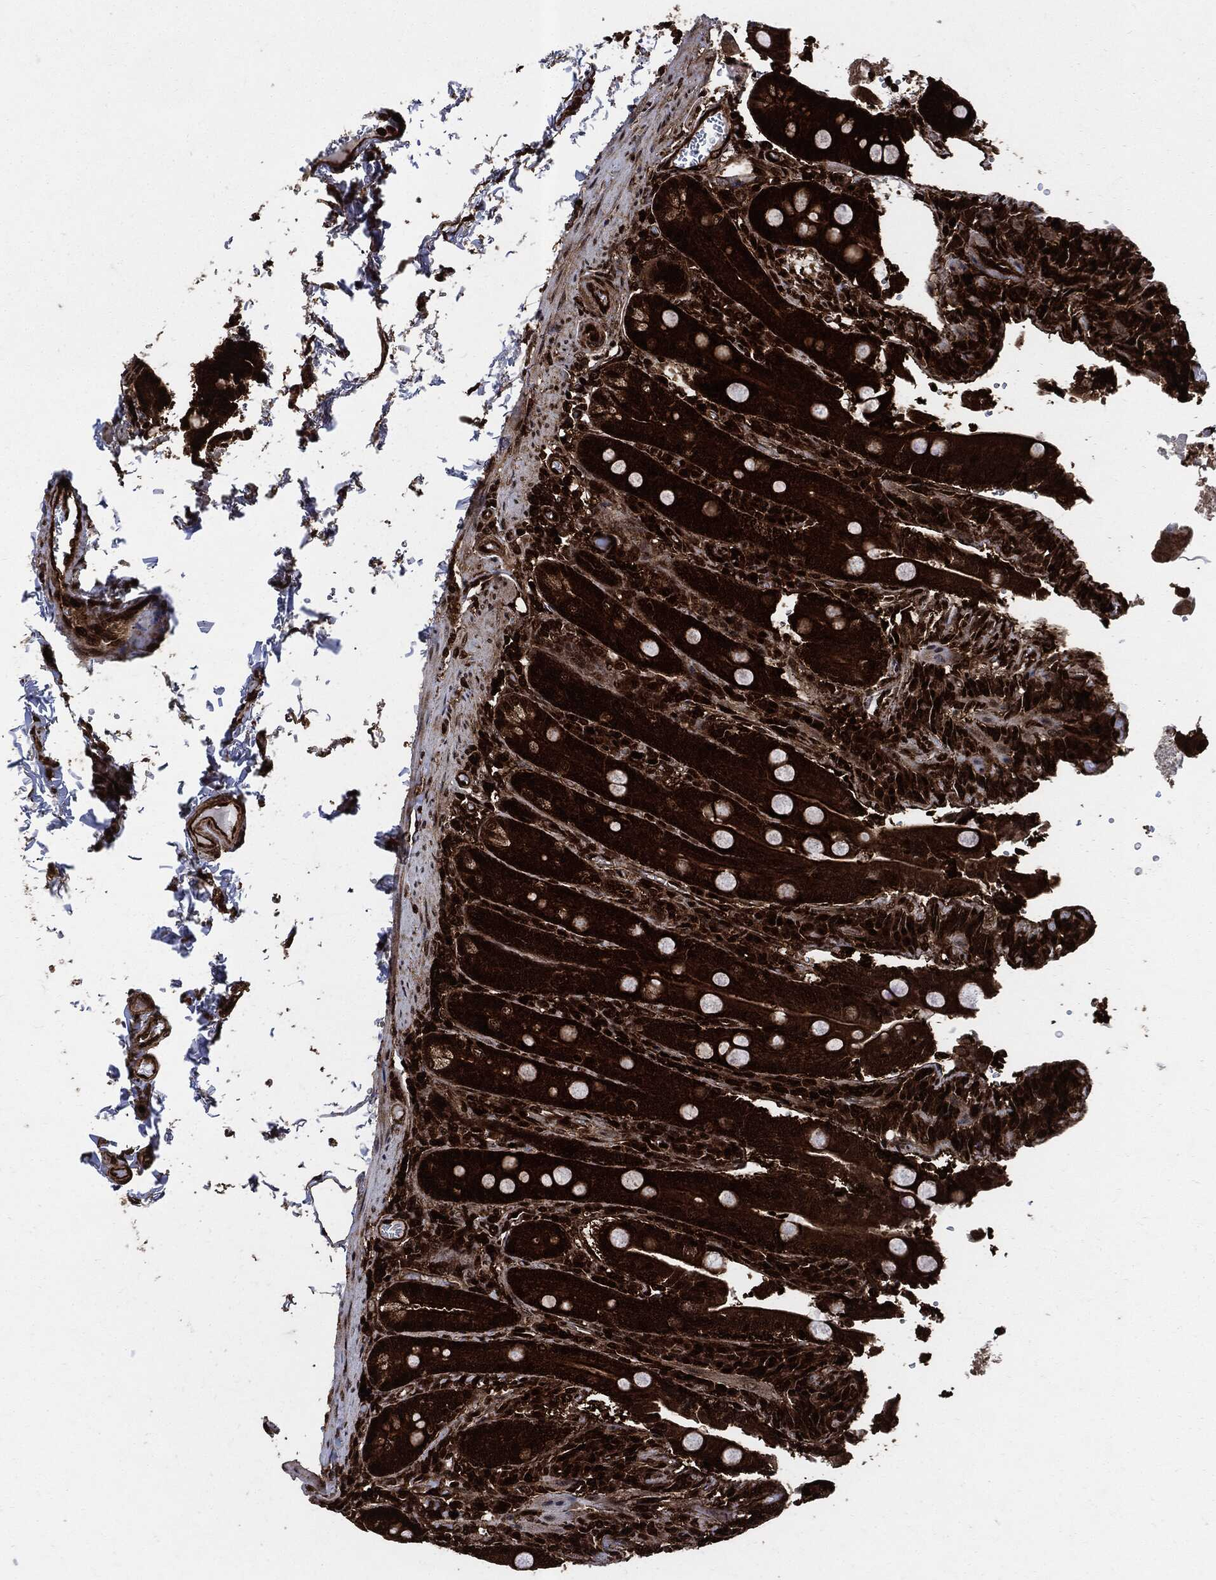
{"staining": {"intensity": "strong", "quantity": ">75%", "location": "cytoplasmic/membranous"}, "tissue": "duodenum", "cell_type": "Glandular cells", "image_type": "normal", "snomed": [{"axis": "morphology", "description": "Normal tissue, NOS"}, {"axis": "topography", "description": "Duodenum"}], "caption": "Immunohistochemical staining of benign human duodenum exhibits >75% levels of strong cytoplasmic/membranous protein staining in approximately >75% of glandular cells.", "gene": "YWHAB", "patient": {"sex": "female", "age": 62}}